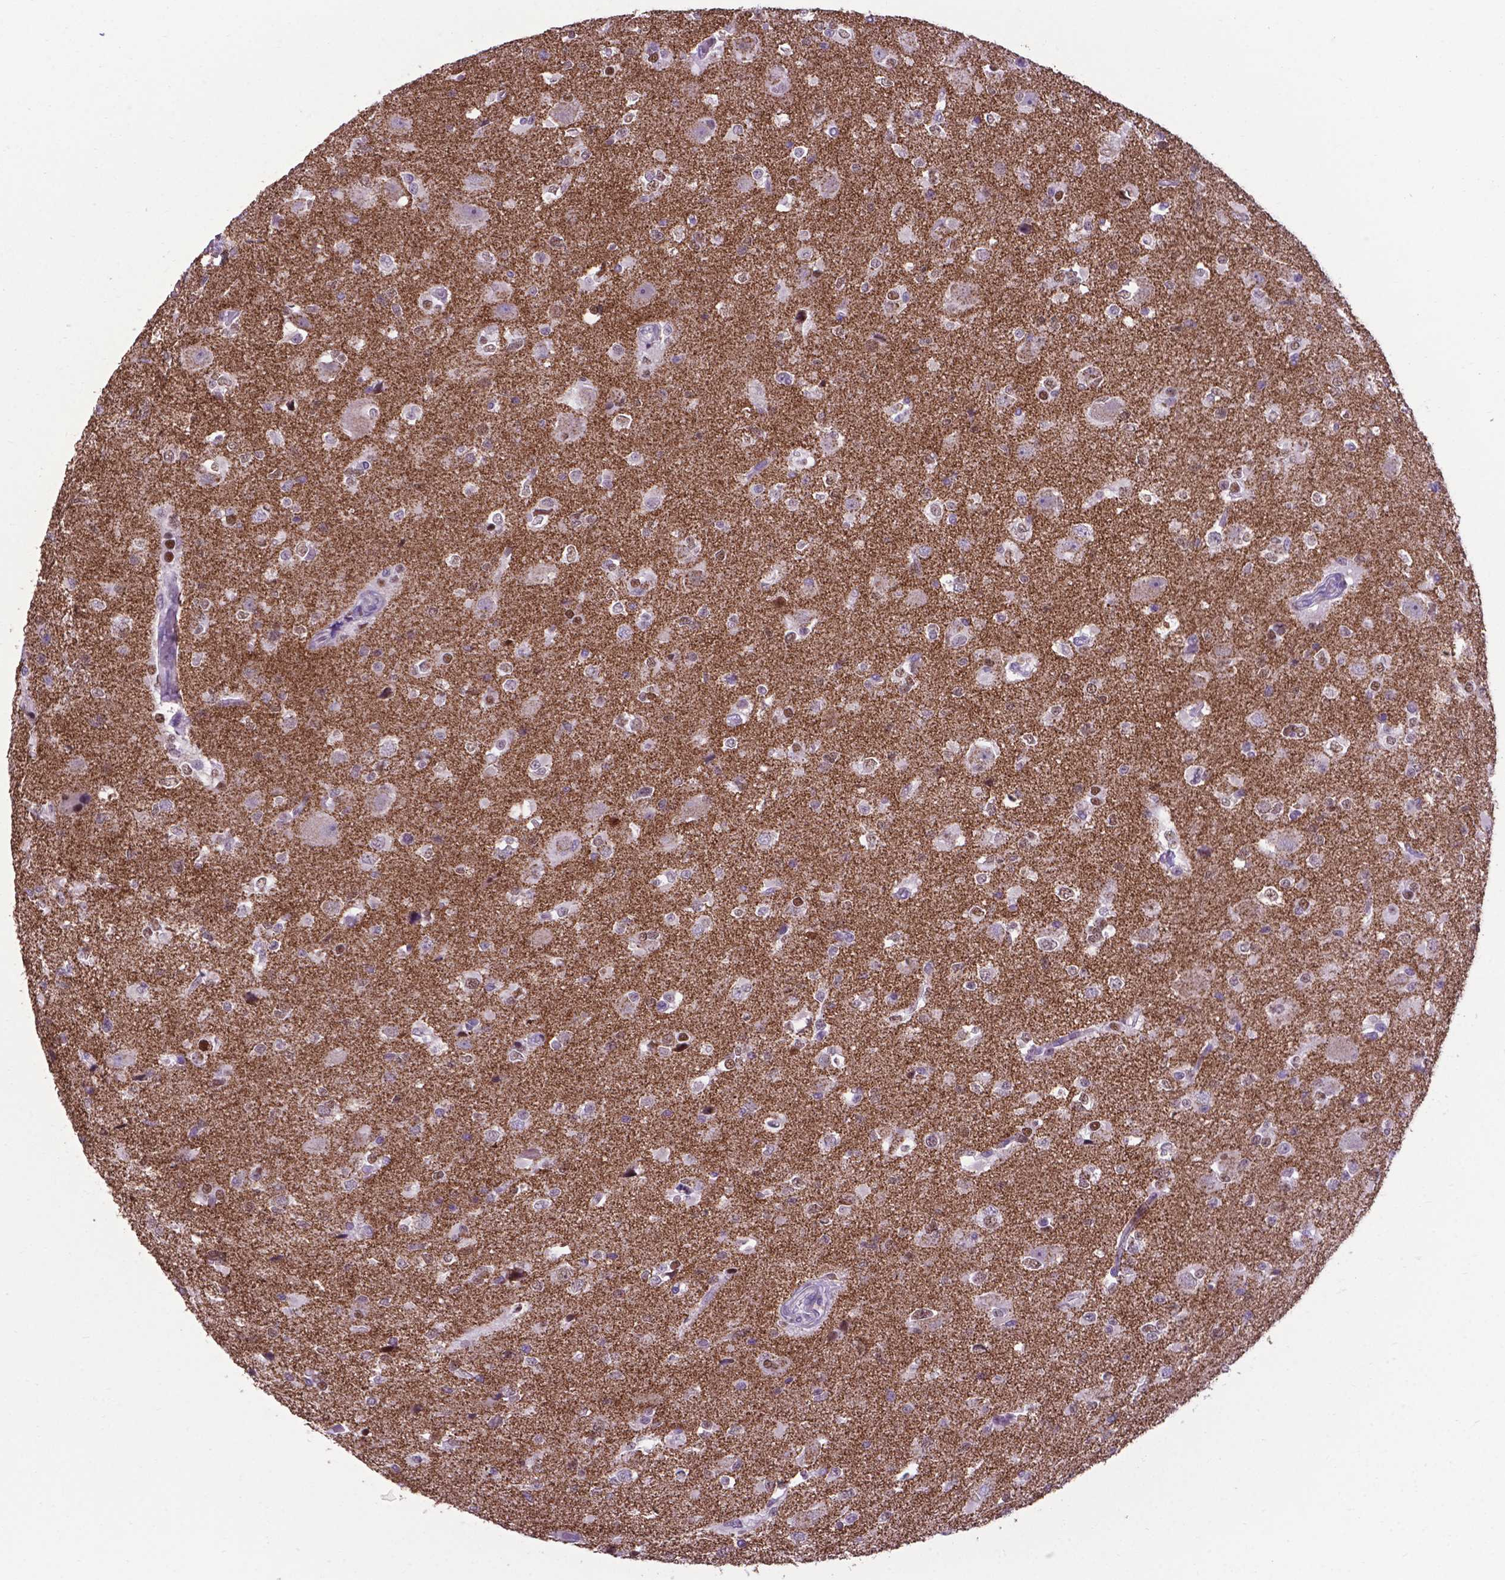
{"staining": {"intensity": "moderate", "quantity": "<25%", "location": "nuclear"}, "tissue": "glioma", "cell_type": "Tumor cells", "image_type": "cancer", "snomed": [{"axis": "morphology", "description": "Glioma, malignant, Low grade"}, {"axis": "topography", "description": "Brain"}], "caption": "Immunohistochemical staining of human malignant glioma (low-grade) displays moderate nuclear protein staining in about <25% of tumor cells.", "gene": "POU3F3", "patient": {"sex": "female", "age": 32}}